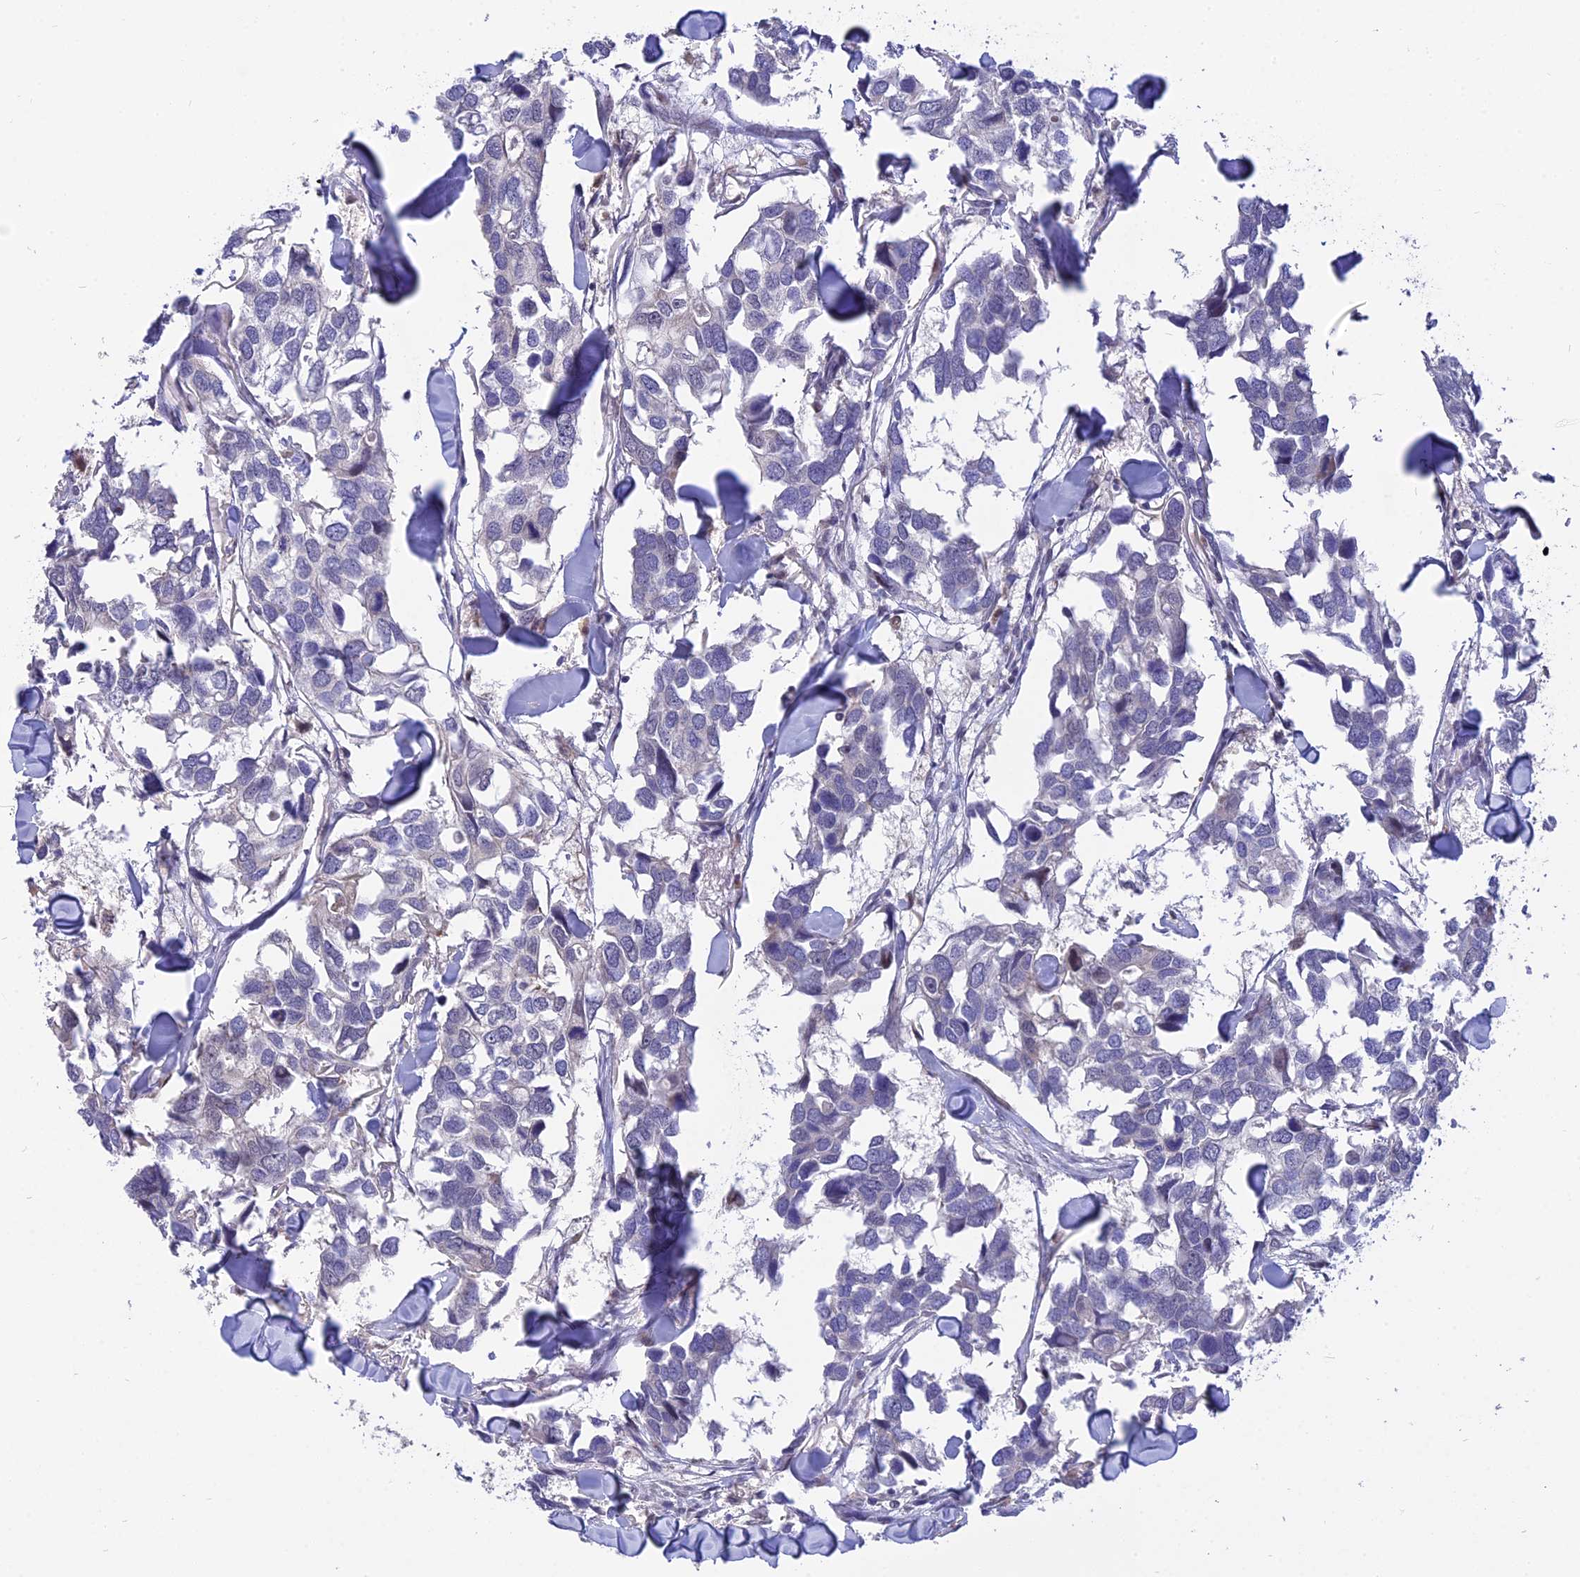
{"staining": {"intensity": "negative", "quantity": "none", "location": "none"}, "tissue": "breast cancer", "cell_type": "Tumor cells", "image_type": "cancer", "snomed": [{"axis": "morphology", "description": "Duct carcinoma"}, {"axis": "topography", "description": "Breast"}], "caption": "Human breast cancer stained for a protein using immunohistochemistry demonstrates no staining in tumor cells.", "gene": "KCTD14", "patient": {"sex": "female", "age": 83}}